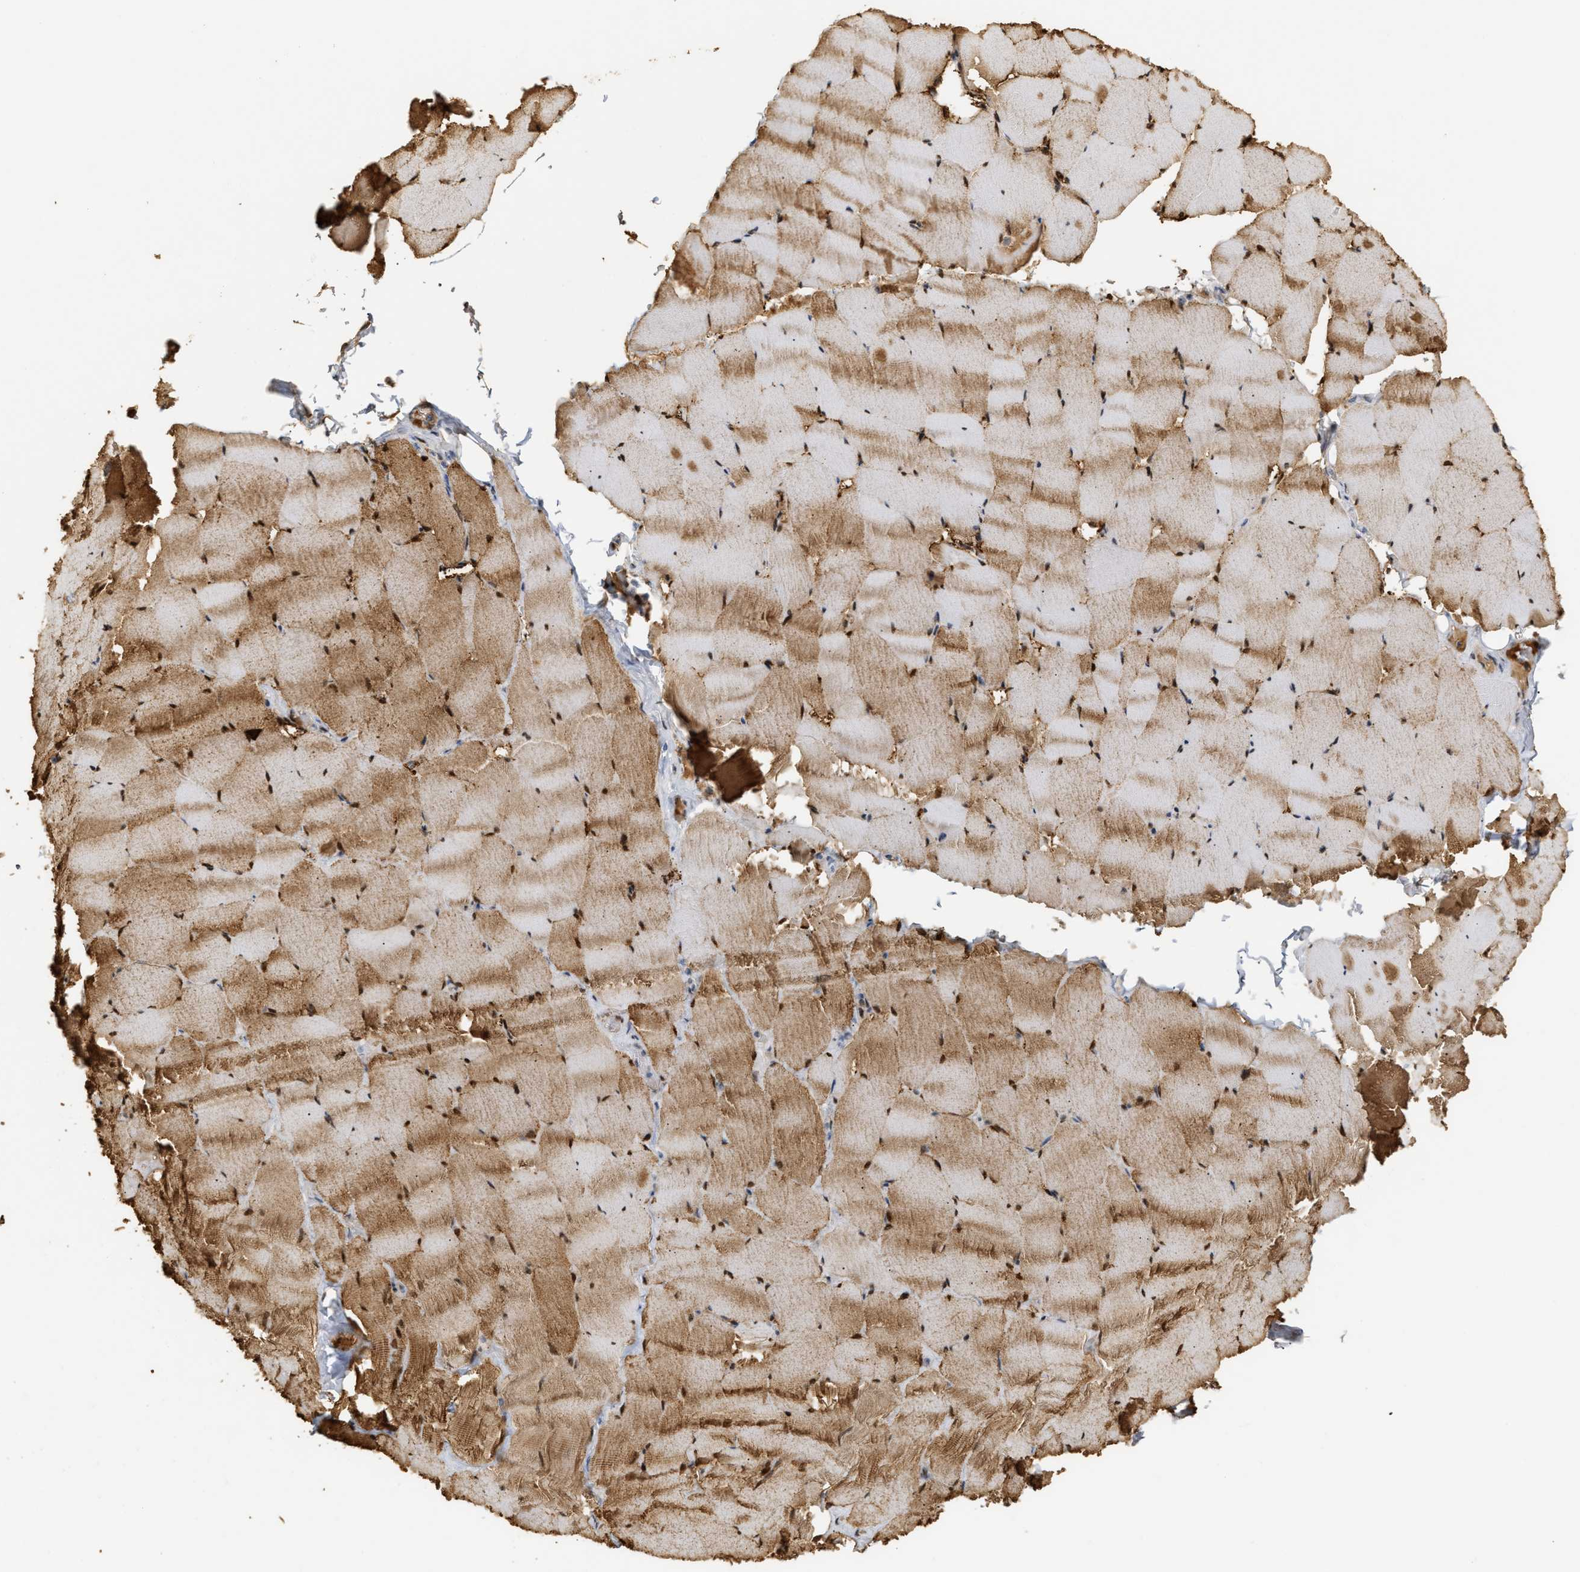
{"staining": {"intensity": "moderate", "quantity": ">75%", "location": "cytoplasmic/membranous"}, "tissue": "skeletal muscle", "cell_type": "Myocytes", "image_type": "normal", "snomed": [{"axis": "morphology", "description": "Normal tissue, NOS"}, {"axis": "topography", "description": "Skeletal muscle"}], "caption": "Immunohistochemistry (IHC) of benign human skeletal muscle displays medium levels of moderate cytoplasmic/membranous expression in about >75% of myocytes.", "gene": "ZFAND5", "patient": {"sex": "male", "age": 62}}